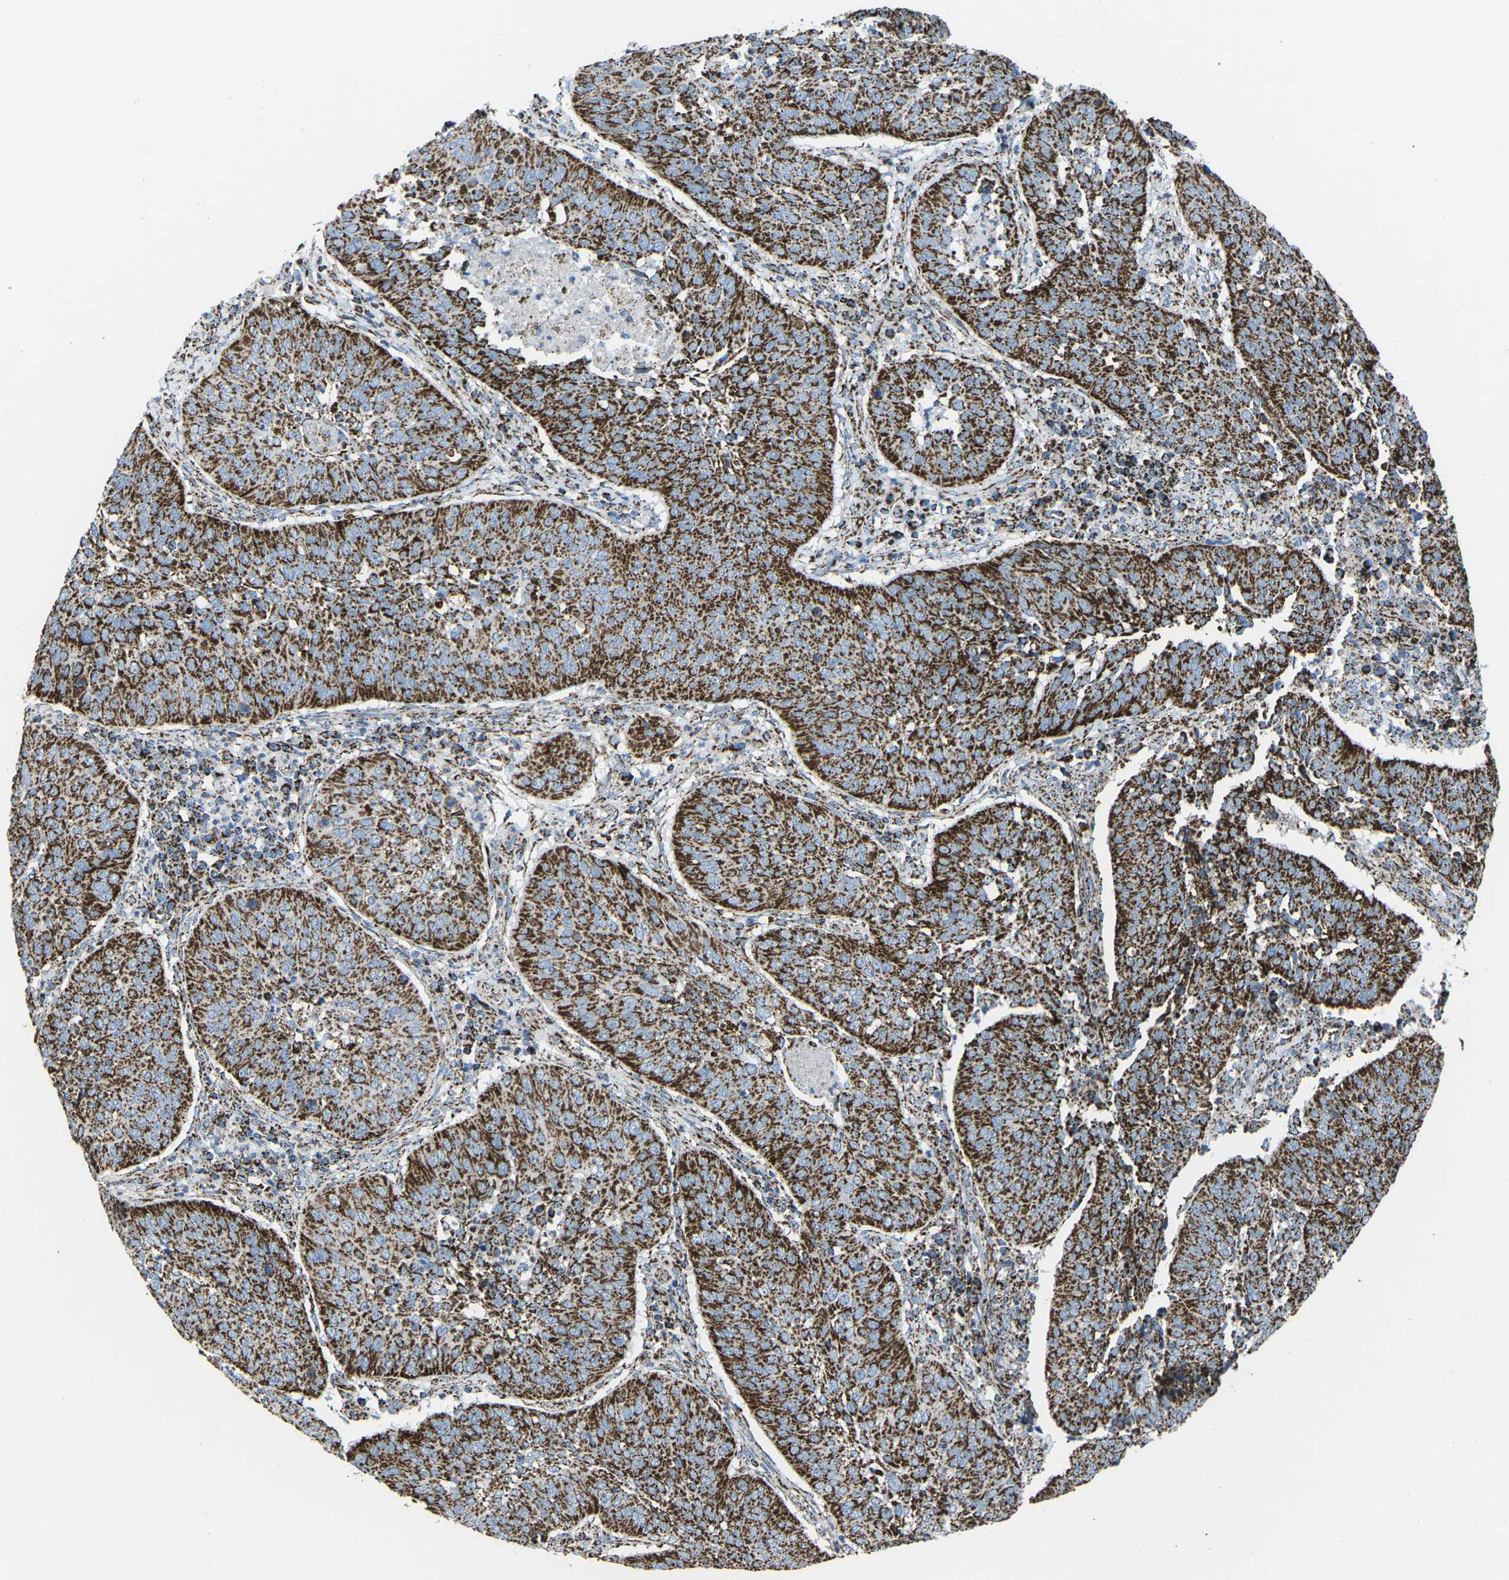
{"staining": {"intensity": "strong", "quantity": ">75%", "location": "cytoplasmic/membranous"}, "tissue": "cervical cancer", "cell_type": "Tumor cells", "image_type": "cancer", "snomed": [{"axis": "morphology", "description": "Normal tissue, NOS"}, {"axis": "morphology", "description": "Squamous cell carcinoma, NOS"}, {"axis": "topography", "description": "Cervix"}], "caption": "Protein expression analysis of human cervical cancer reveals strong cytoplasmic/membranous expression in about >75% of tumor cells. (Brightfield microscopy of DAB IHC at high magnification).", "gene": "MT-CO2", "patient": {"sex": "female", "age": 39}}